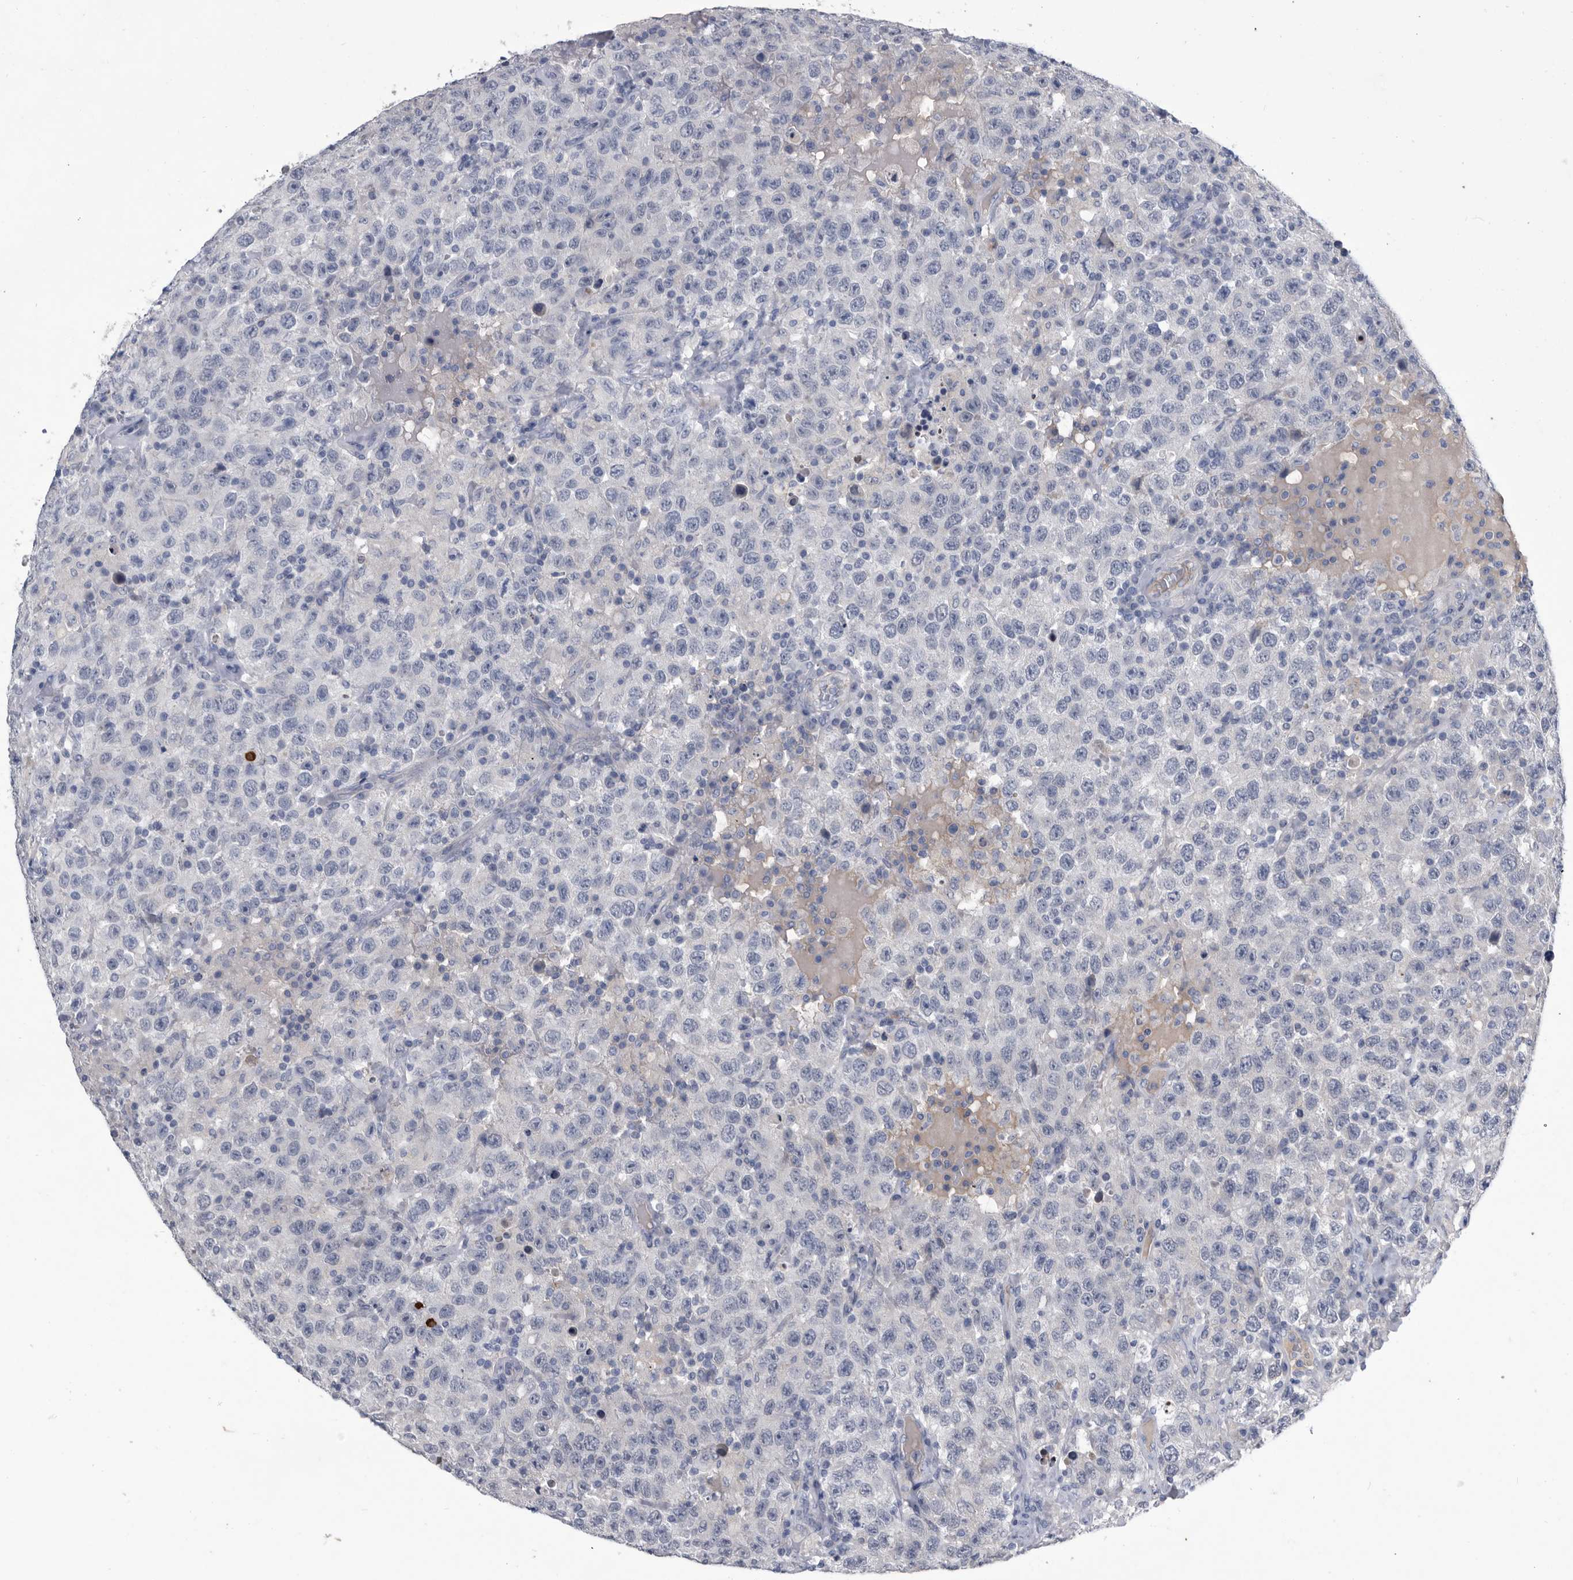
{"staining": {"intensity": "negative", "quantity": "none", "location": "none"}, "tissue": "testis cancer", "cell_type": "Tumor cells", "image_type": "cancer", "snomed": [{"axis": "morphology", "description": "Seminoma, NOS"}, {"axis": "topography", "description": "Testis"}], "caption": "High power microscopy image of an immunohistochemistry photomicrograph of seminoma (testis), revealing no significant staining in tumor cells.", "gene": "BTBD6", "patient": {"sex": "male", "age": 41}}